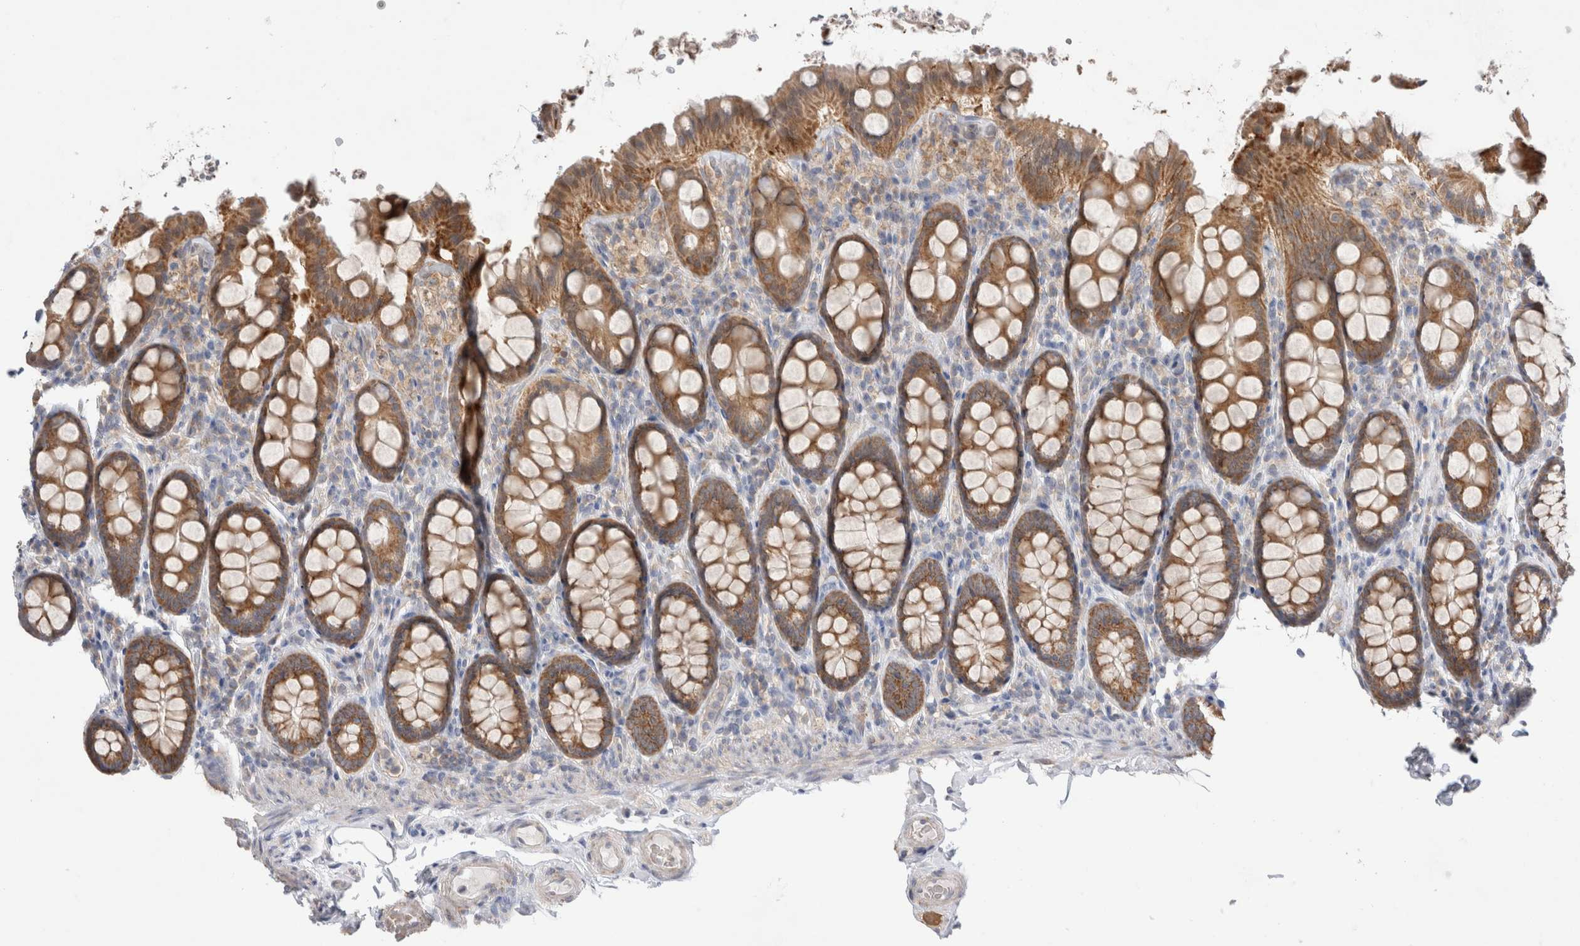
{"staining": {"intensity": "negative", "quantity": "none", "location": "none"}, "tissue": "colon", "cell_type": "Endothelial cells", "image_type": "normal", "snomed": [{"axis": "morphology", "description": "Normal tissue, NOS"}, {"axis": "topography", "description": "Colon"}, {"axis": "topography", "description": "Peripheral nerve tissue"}], "caption": "Human colon stained for a protein using immunohistochemistry shows no staining in endothelial cells.", "gene": "NDOR1", "patient": {"sex": "female", "age": 61}}